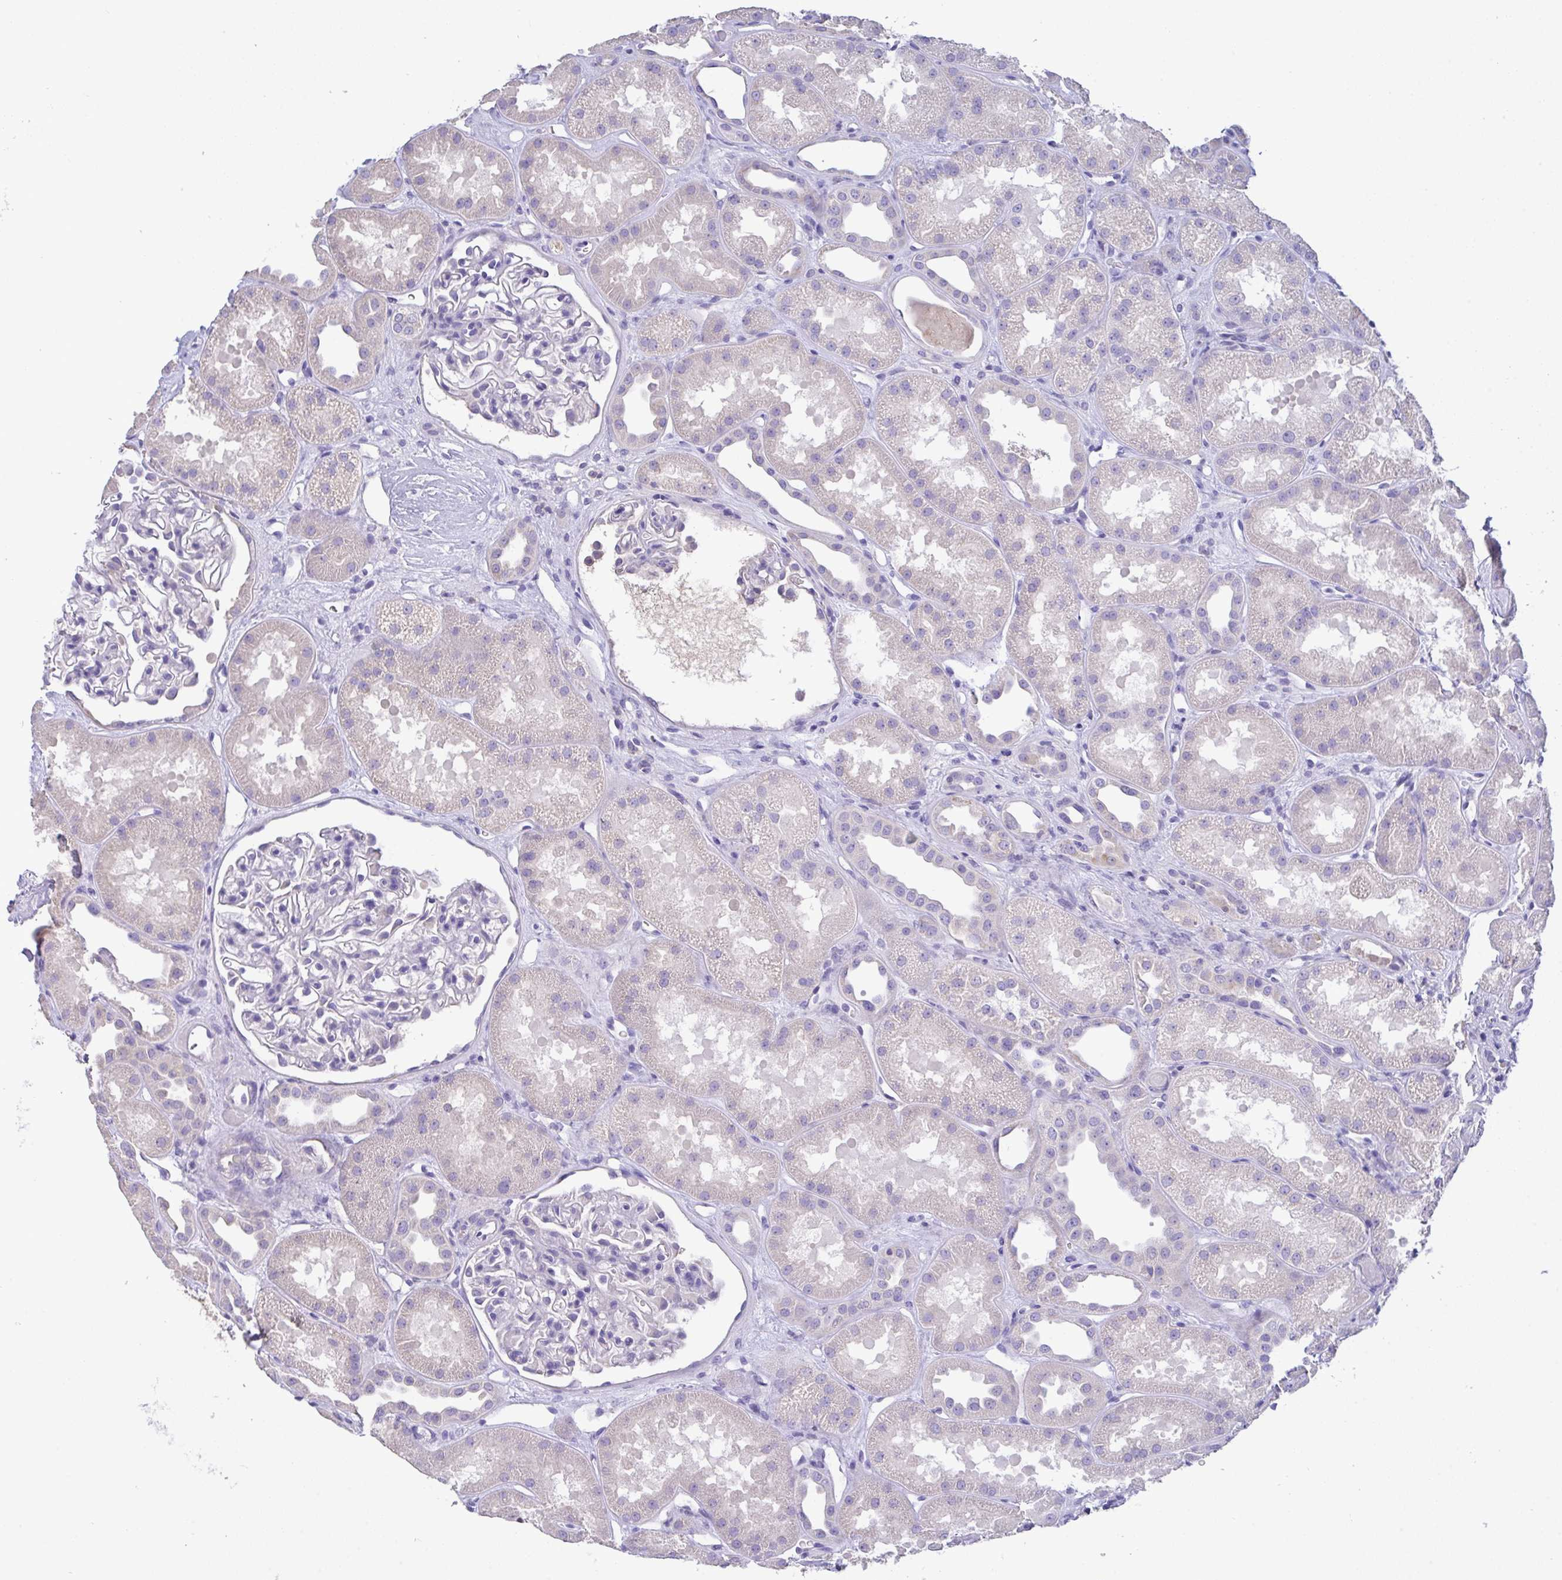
{"staining": {"intensity": "negative", "quantity": "none", "location": "none"}, "tissue": "kidney", "cell_type": "Cells in glomeruli", "image_type": "normal", "snomed": [{"axis": "morphology", "description": "Normal tissue, NOS"}, {"axis": "topography", "description": "Kidney"}], "caption": "This is an immunohistochemistry image of normal human kidney. There is no expression in cells in glomeruli.", "gene": "CA10", "patient": {"sex": "male", "age": 61}}